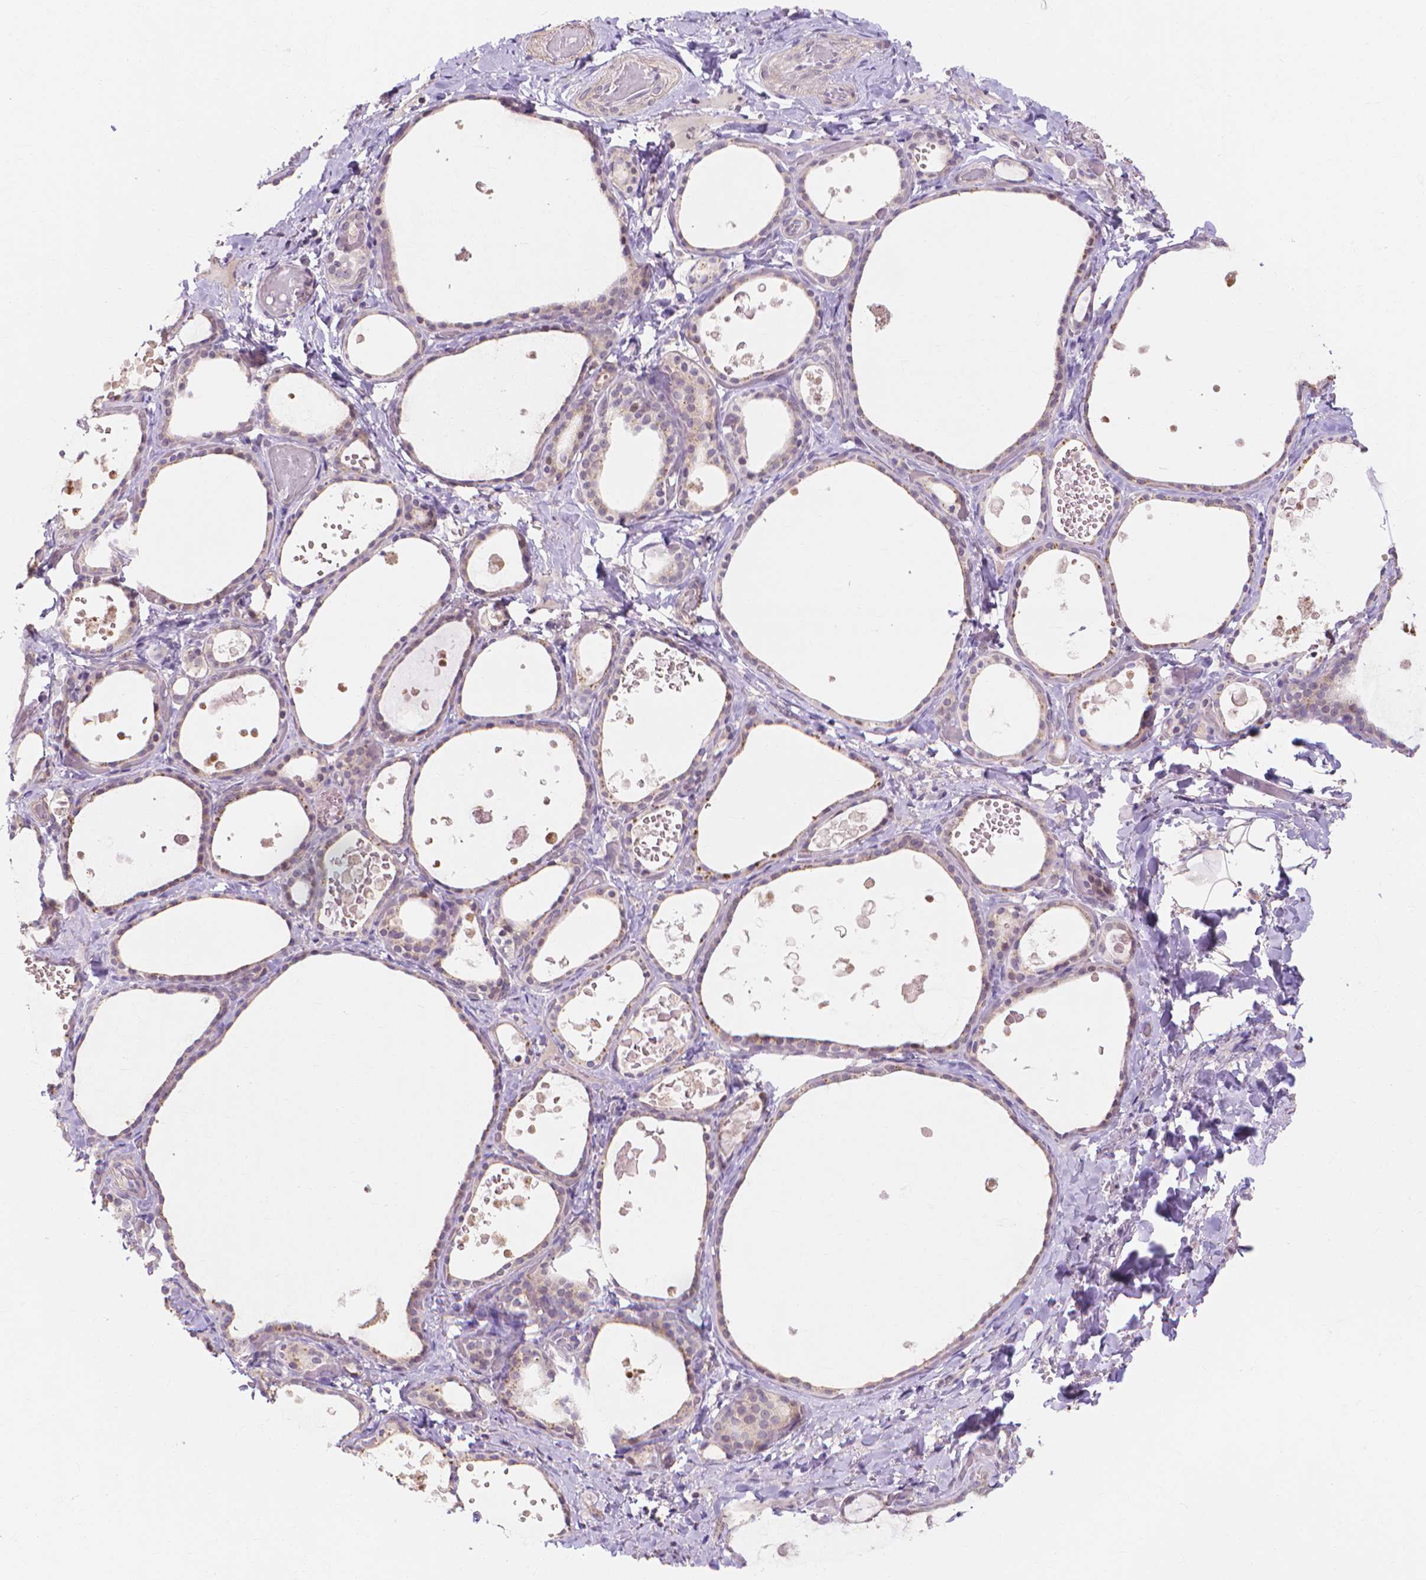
{"staining": {"intensity": "weak", "quantity": "<25%", "location": "cytoplasmic/membranous"}, "tissue": "thyroid gland", "cell_type": "Glandular cells", "image_type": "normal", "snomed": [{"axis": "morphology", "description": "Normal tissue, NOS"}, {"axis": "topography", "description": "Thyroid gland"}], "caption": "This is an IHC image of unremarkable human thyroid gland. There is no expression in glandular cells.", "gene": "PRDM13", "patient": {"sex": "female", "age": 56}}